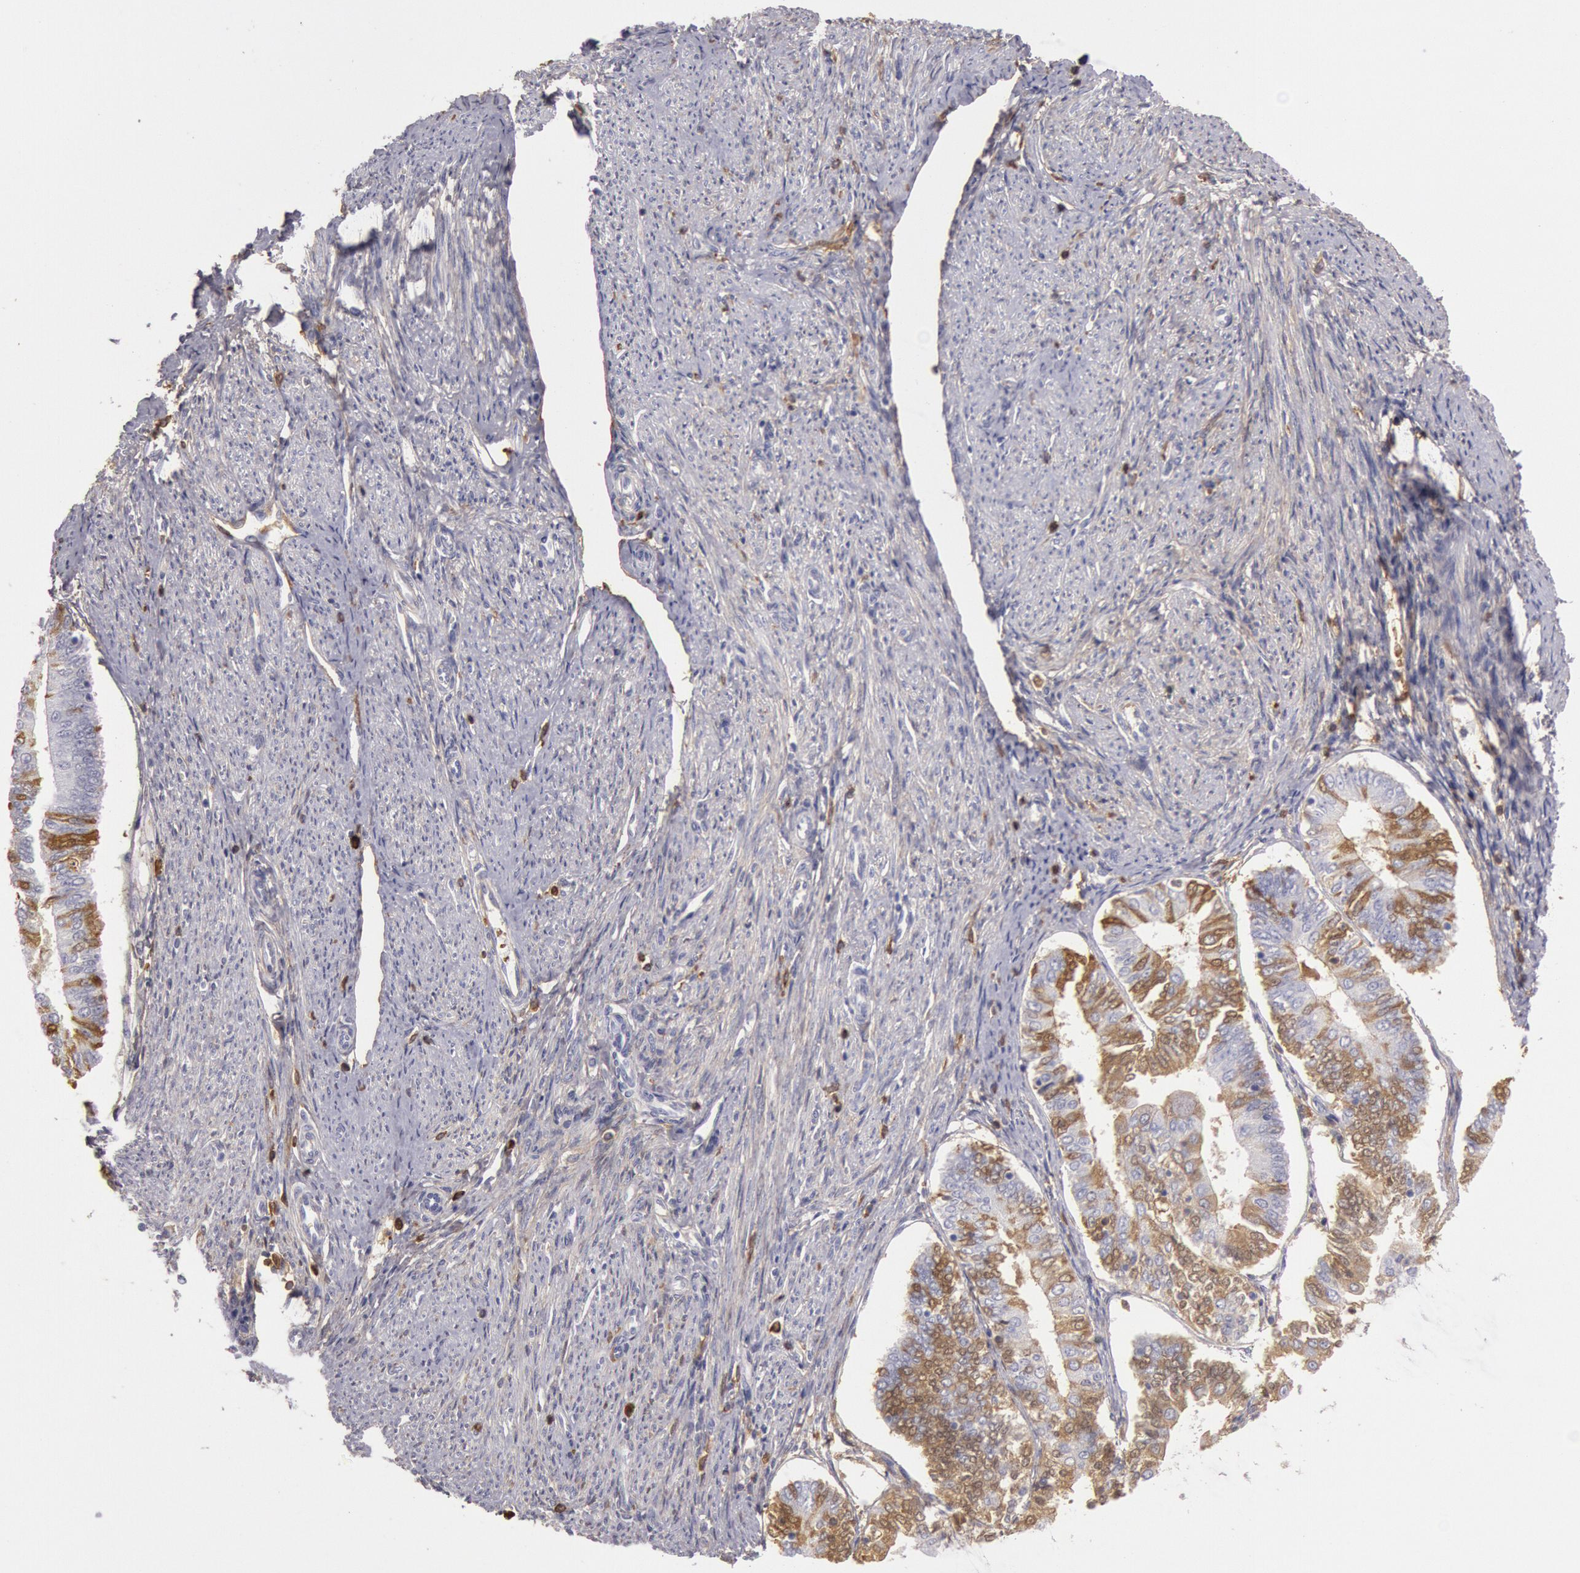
{"staining": {"intensity": "moderate", "quantity": "25%-75%", "location": "cytoplasmic/membranous"}, "tissue": "endometrial cancer", "cell_type": "Tumor cells", "image_type": "cancer", "snomed": [{"axis": "morphology", "description": "Adenocarcinoma, NOS"}, {"axis": "topography", "description": "Endometrium"}], "caption": "Protein expression analysis of endometrial cancer exhibits moderate cytoplasmic/membranous expression in about 25%-75% of tumor cells. (DAB (3,3'-diaminobenzidine) IHC with brightfield microscopy, high magnification).", "gene": "IGHG1", "patient": {"sex": "female", "age": 75}}